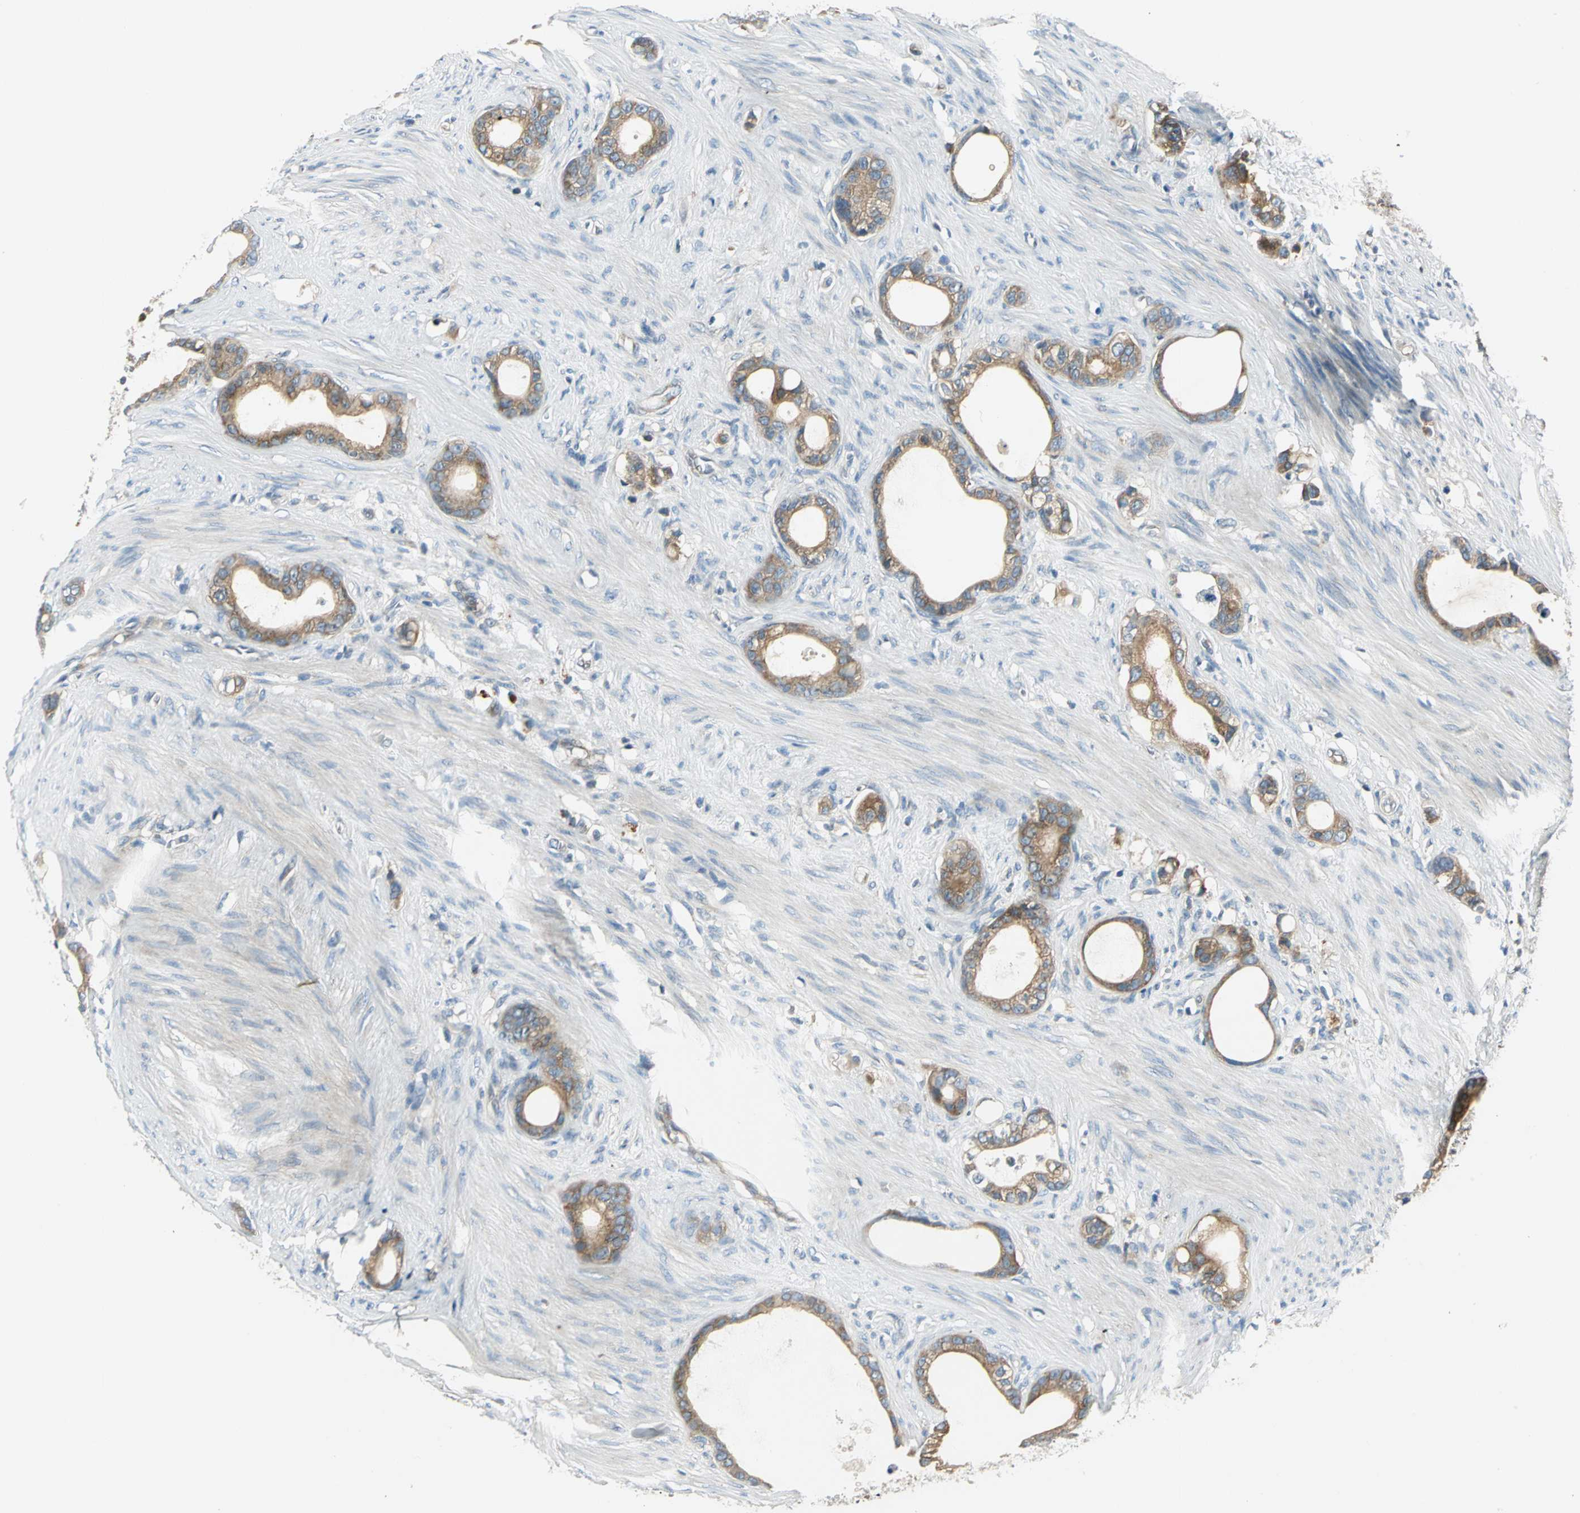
{"staining": {"intensity": "moderate", "quantity": ">75%", "location": "cytoplasmic/membranous"}, "tissue": "stomach cancer", "cell_type": "Tumor cells", "image_type": "cancer", "snomed": [{"axis": "morphology", "description": "Adenocarcinoma, NOS"}, {"axis": "topography", "description": "Stomach"}], "caption": "Tumor cells display medium levels of moderate cytoplasmic/membranous expression in about >75% of cells in stomach cancer (adenocarcinoma).", "gene": "PRKAA1", "patient": {"sex": "female", "age": 75}}